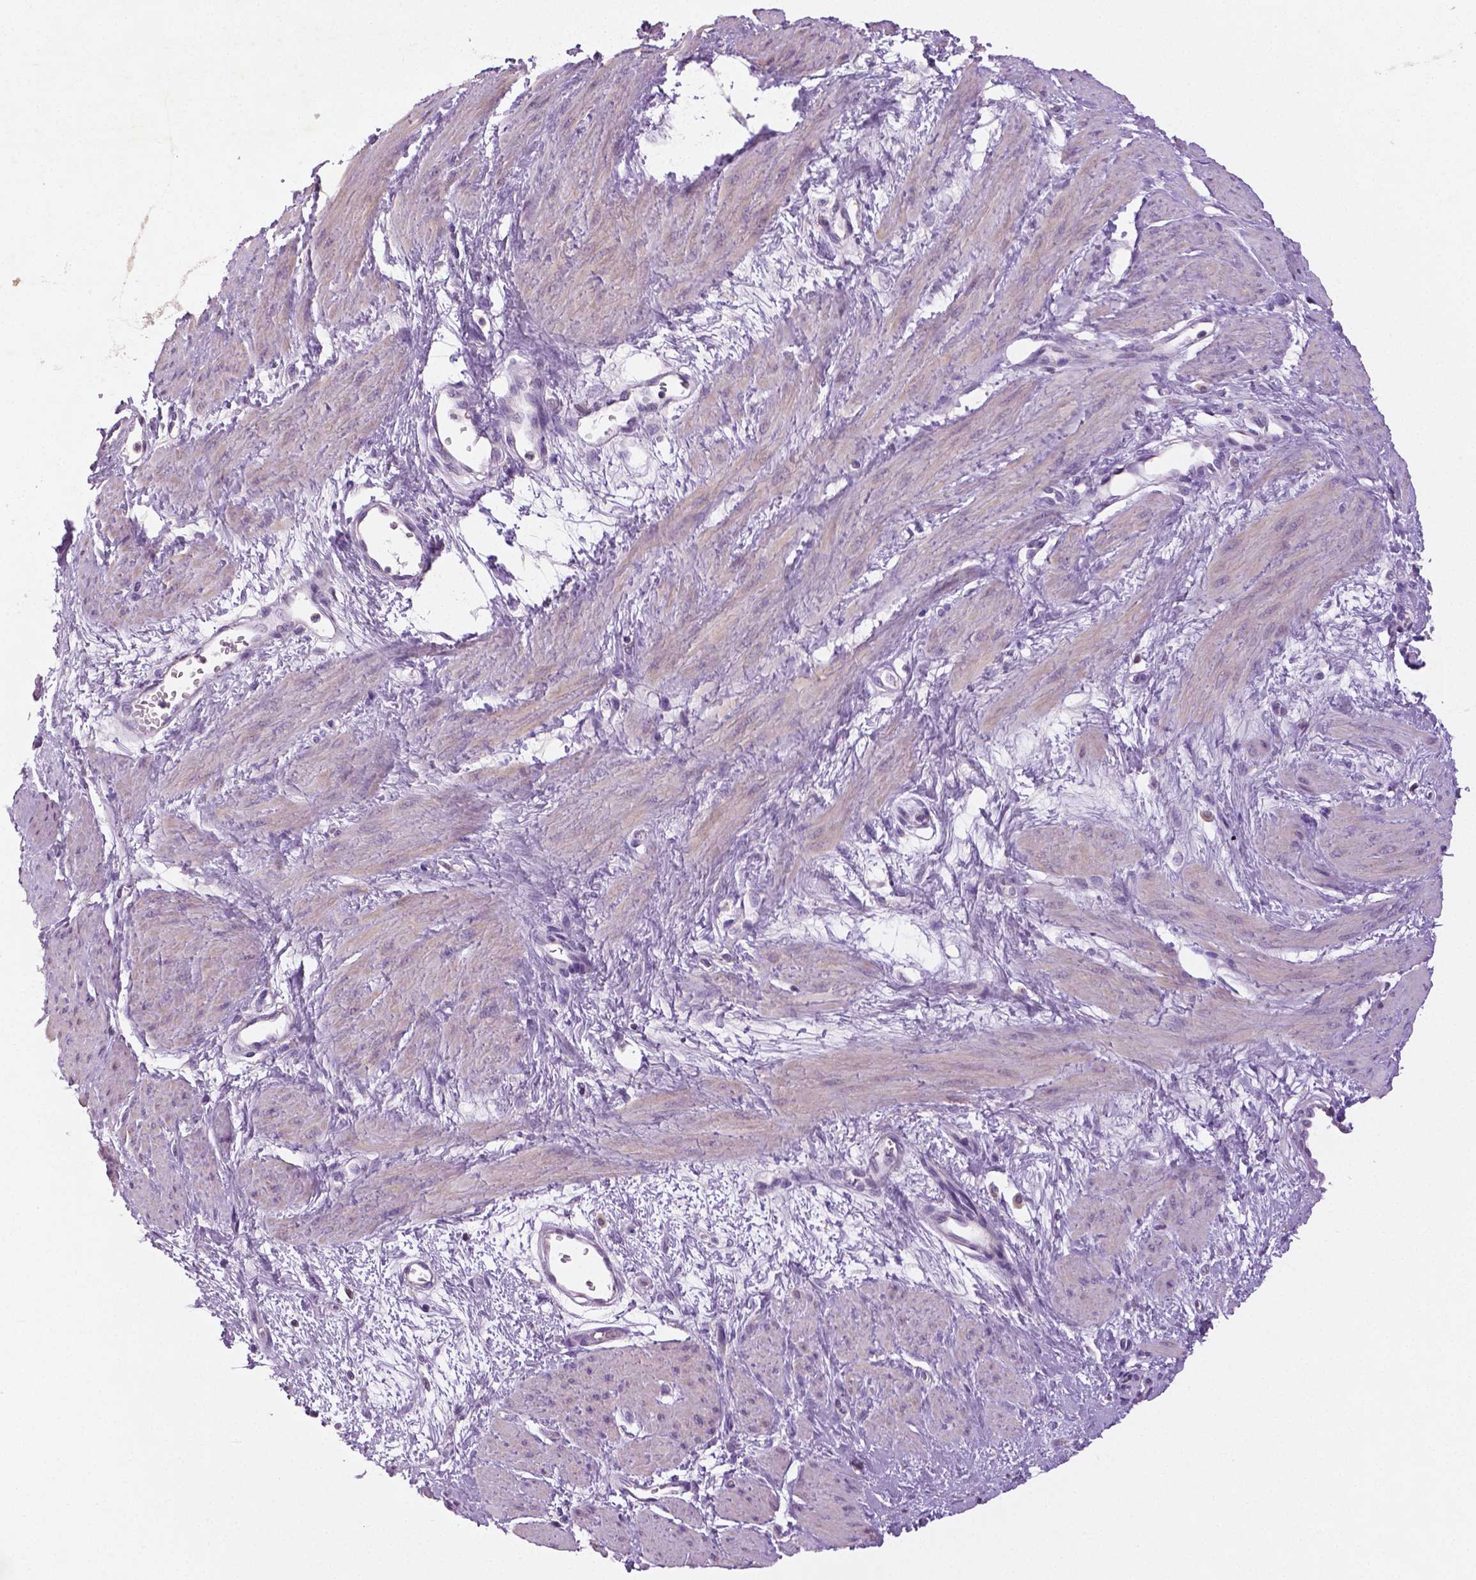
{"staining": {"intensity": "negative", "quantity": "none", "location": "none"}, "tissue": "smooth muscle", "cell_type": "Smooth muscle cells", "image_type": "normal", "snomed": [{"axis": "morphology", "description": "Normal tissue, NOS"}, {"axis": "topography", "description": "Smooth muscle"}, {"axis": "topography", "description": "Uterus"}], "caption": "Micrograph shows no protein staining in smooth muscle cells of benign smooth muscle.", "gene": "DNAH12", "patient": {"sex": "female", "age": 39}}